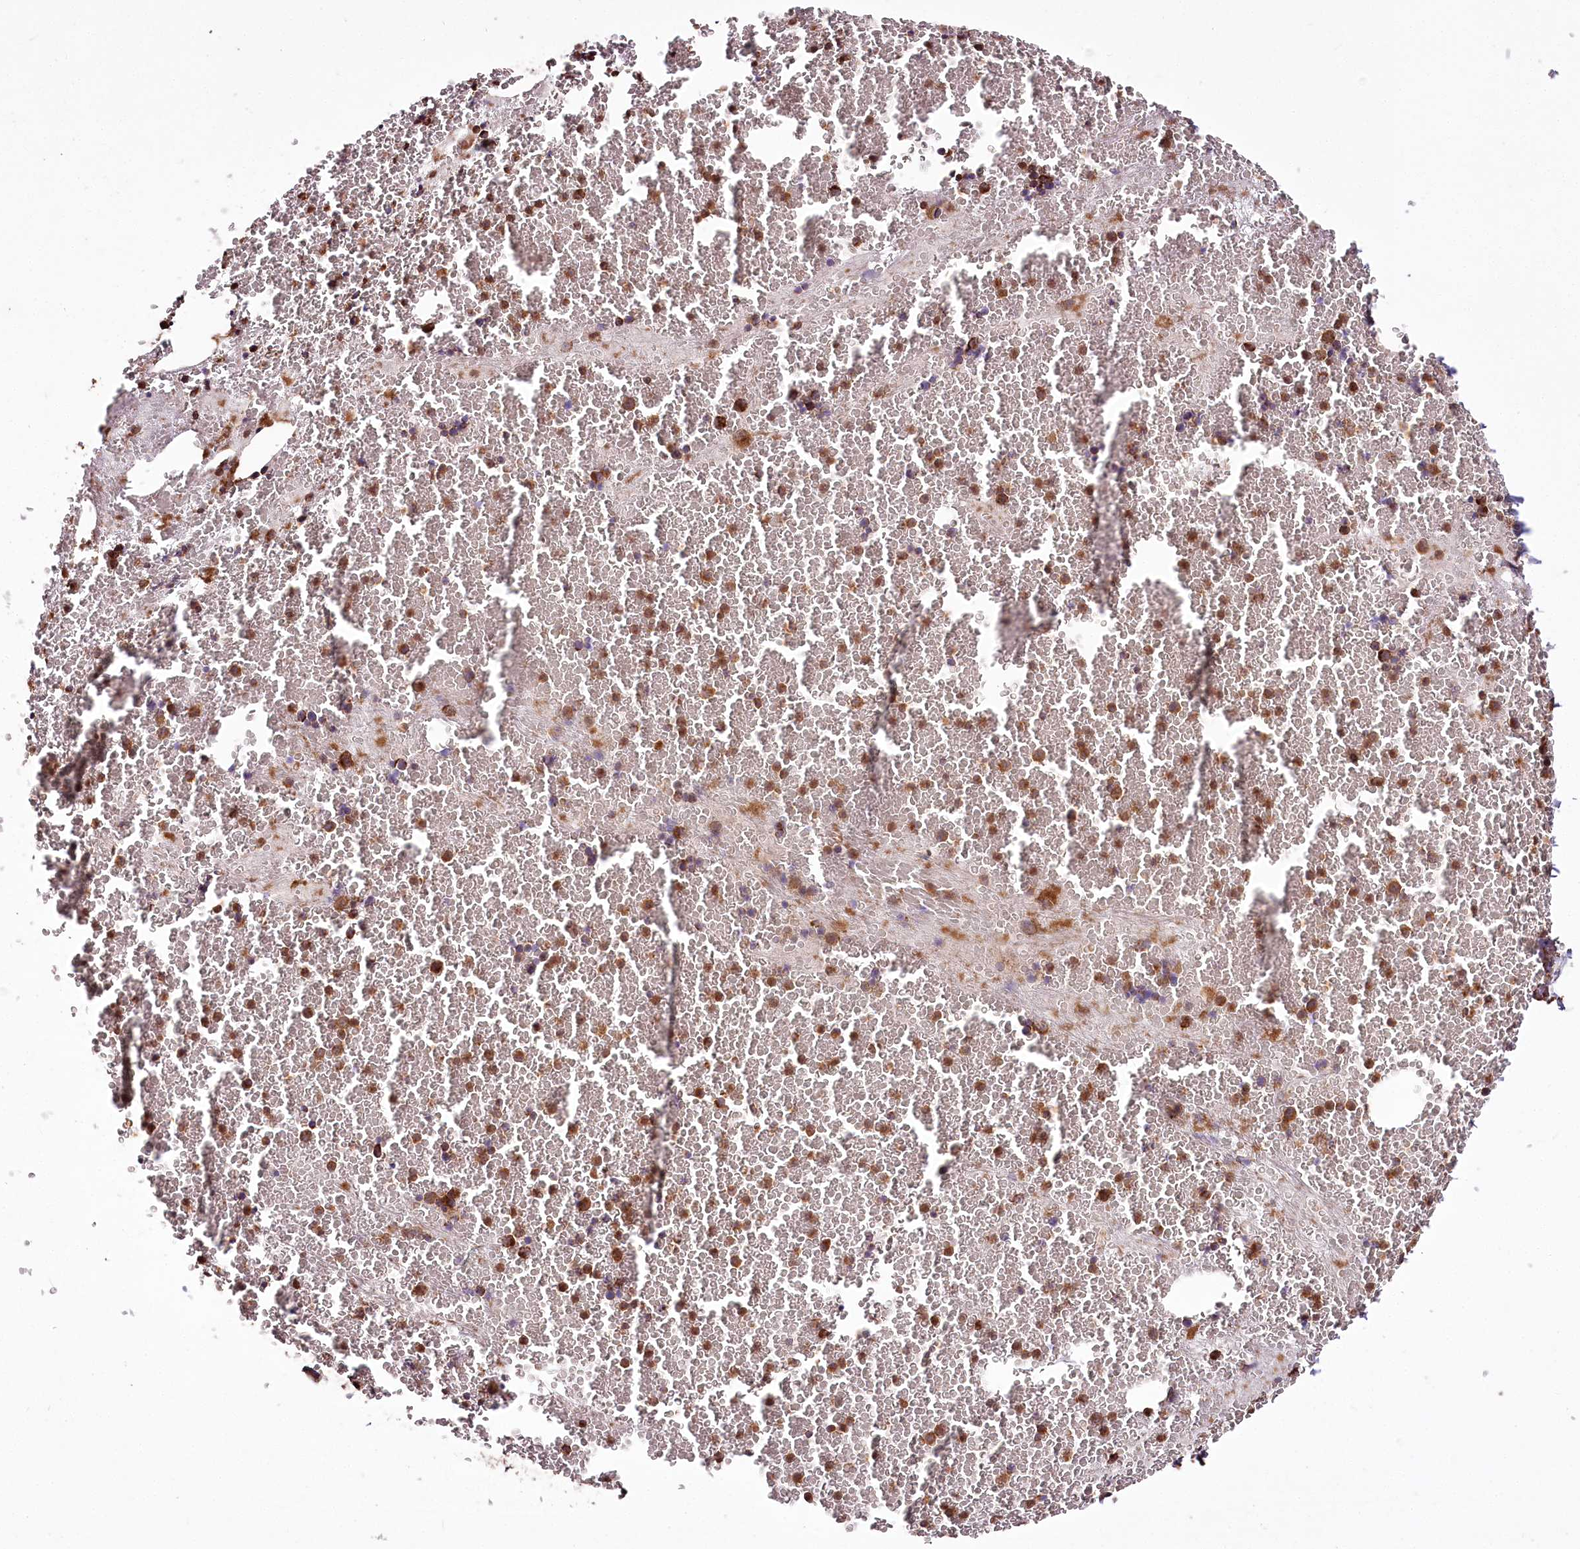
{"staining": {"intensity": "moderate", "quantity": ">75%", "location": "cytoplasmic/membranous"}, "tissue": "bone marrow", "cell_type": "Hematopoietic cells", "image_type": "normal", "snomed": [{"axis": "morphology", "description": "Normal tissue, NOS"}, {"axis": "topography", "description": "Bone marrow"}], "caption": "Normal bone marrow displays moderate cytoplasmic/membranous positivity in approximately >75% of hematopoietic cells Nuclei are stained in blue..", "gene": "RAB7A", "patient": {"sex": "male", "age": 36}}